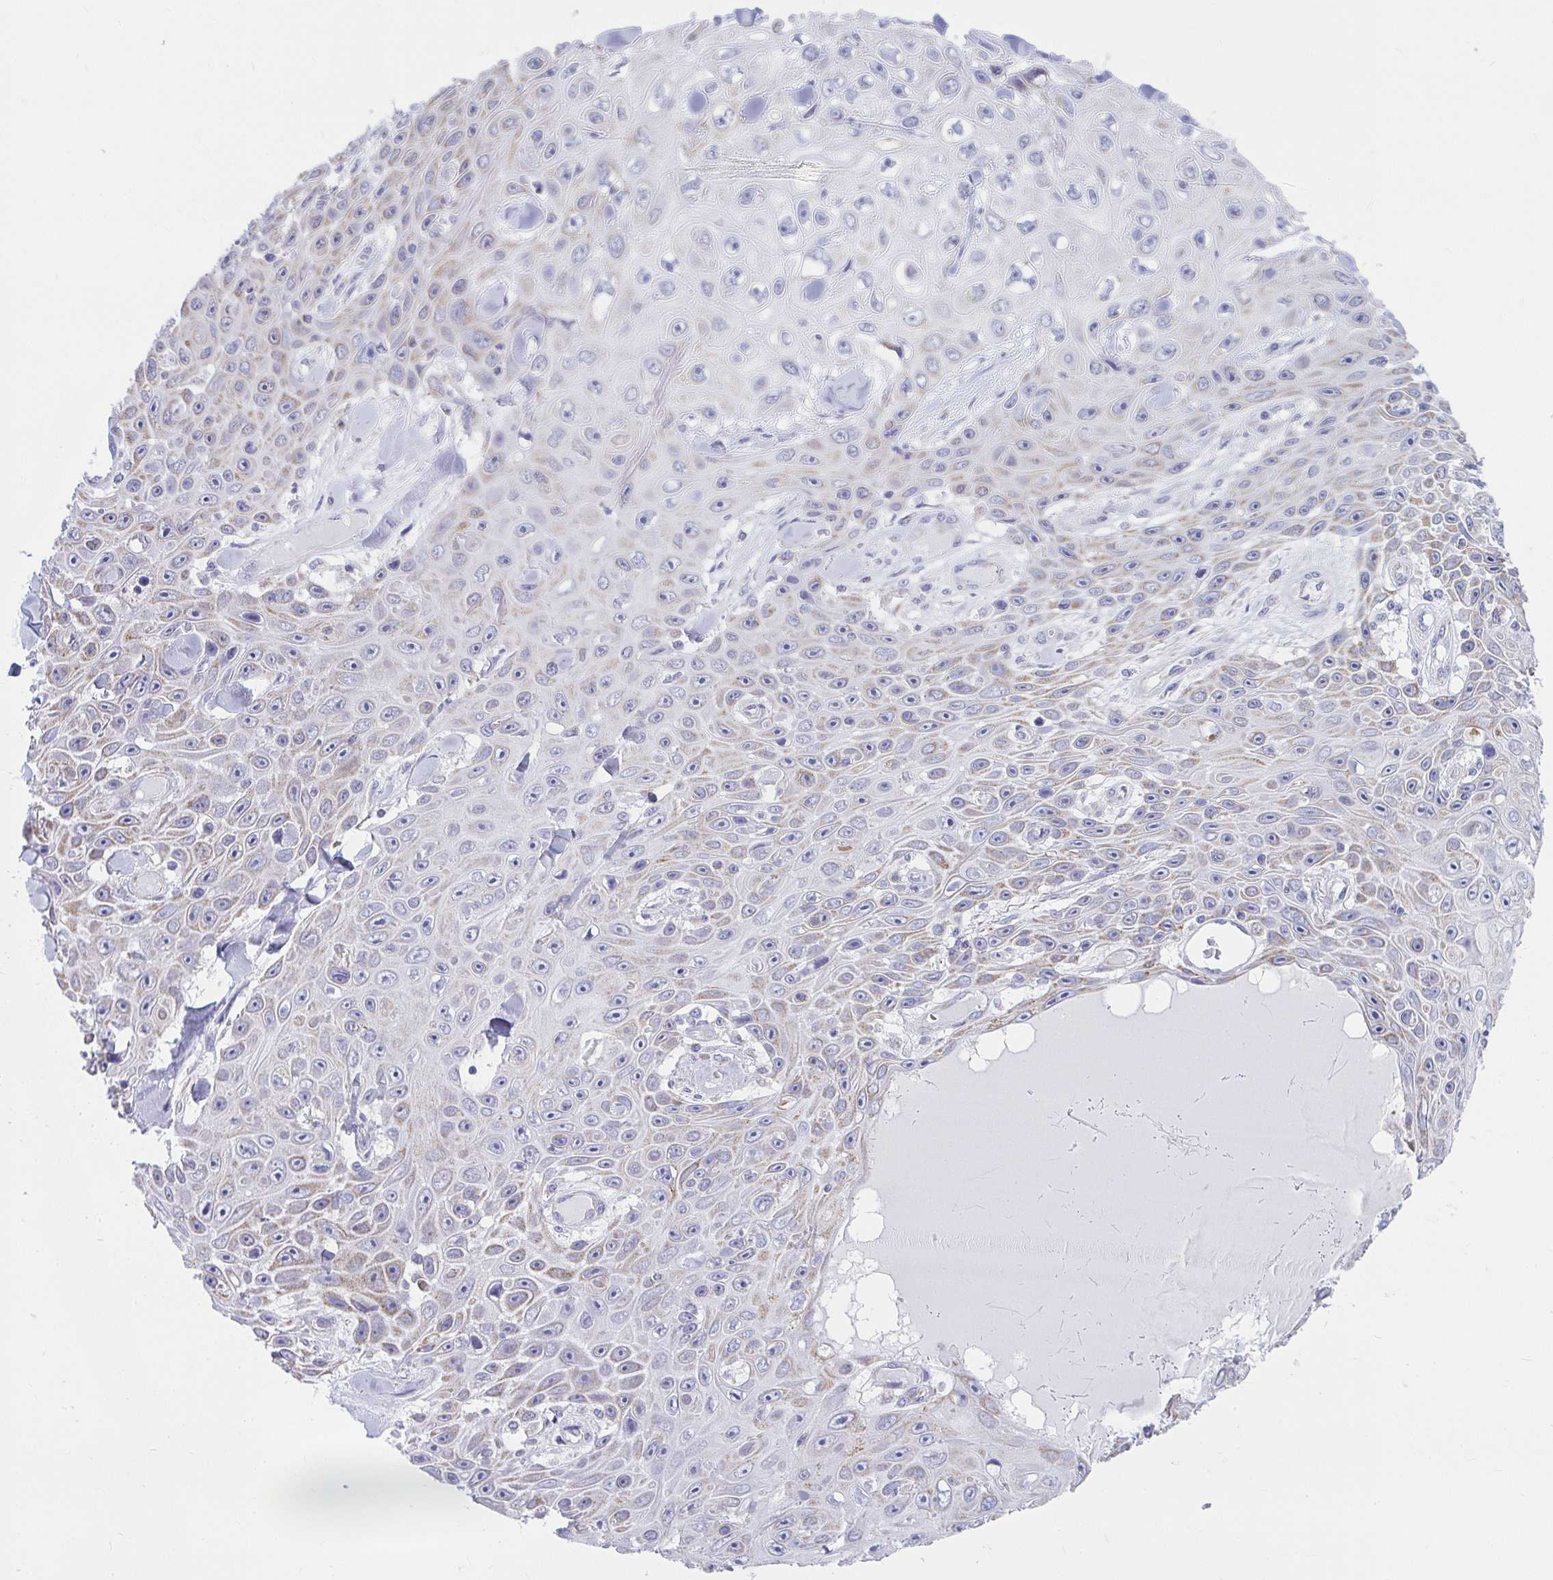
{"staining": {"intensity": "weak", "quantity": "<25%", "location": "cytoplasmic/membranous"}, "tissue": "skin cancer", "cell_type": "Tumor cells", "image_type": "cancer", "snomed": [{"axis": "morphology", "description": "Squamous cell carcinoma, NOS"}, {"axis": "topography", "description": "Skin"}], "caption": "Skin squamous cell carcinoma was stained to show a protein in brown. There is no significant positivity in tumor cells.", "gene": "SLC6A1", "patient": {"sex": "male", "age": 82}}